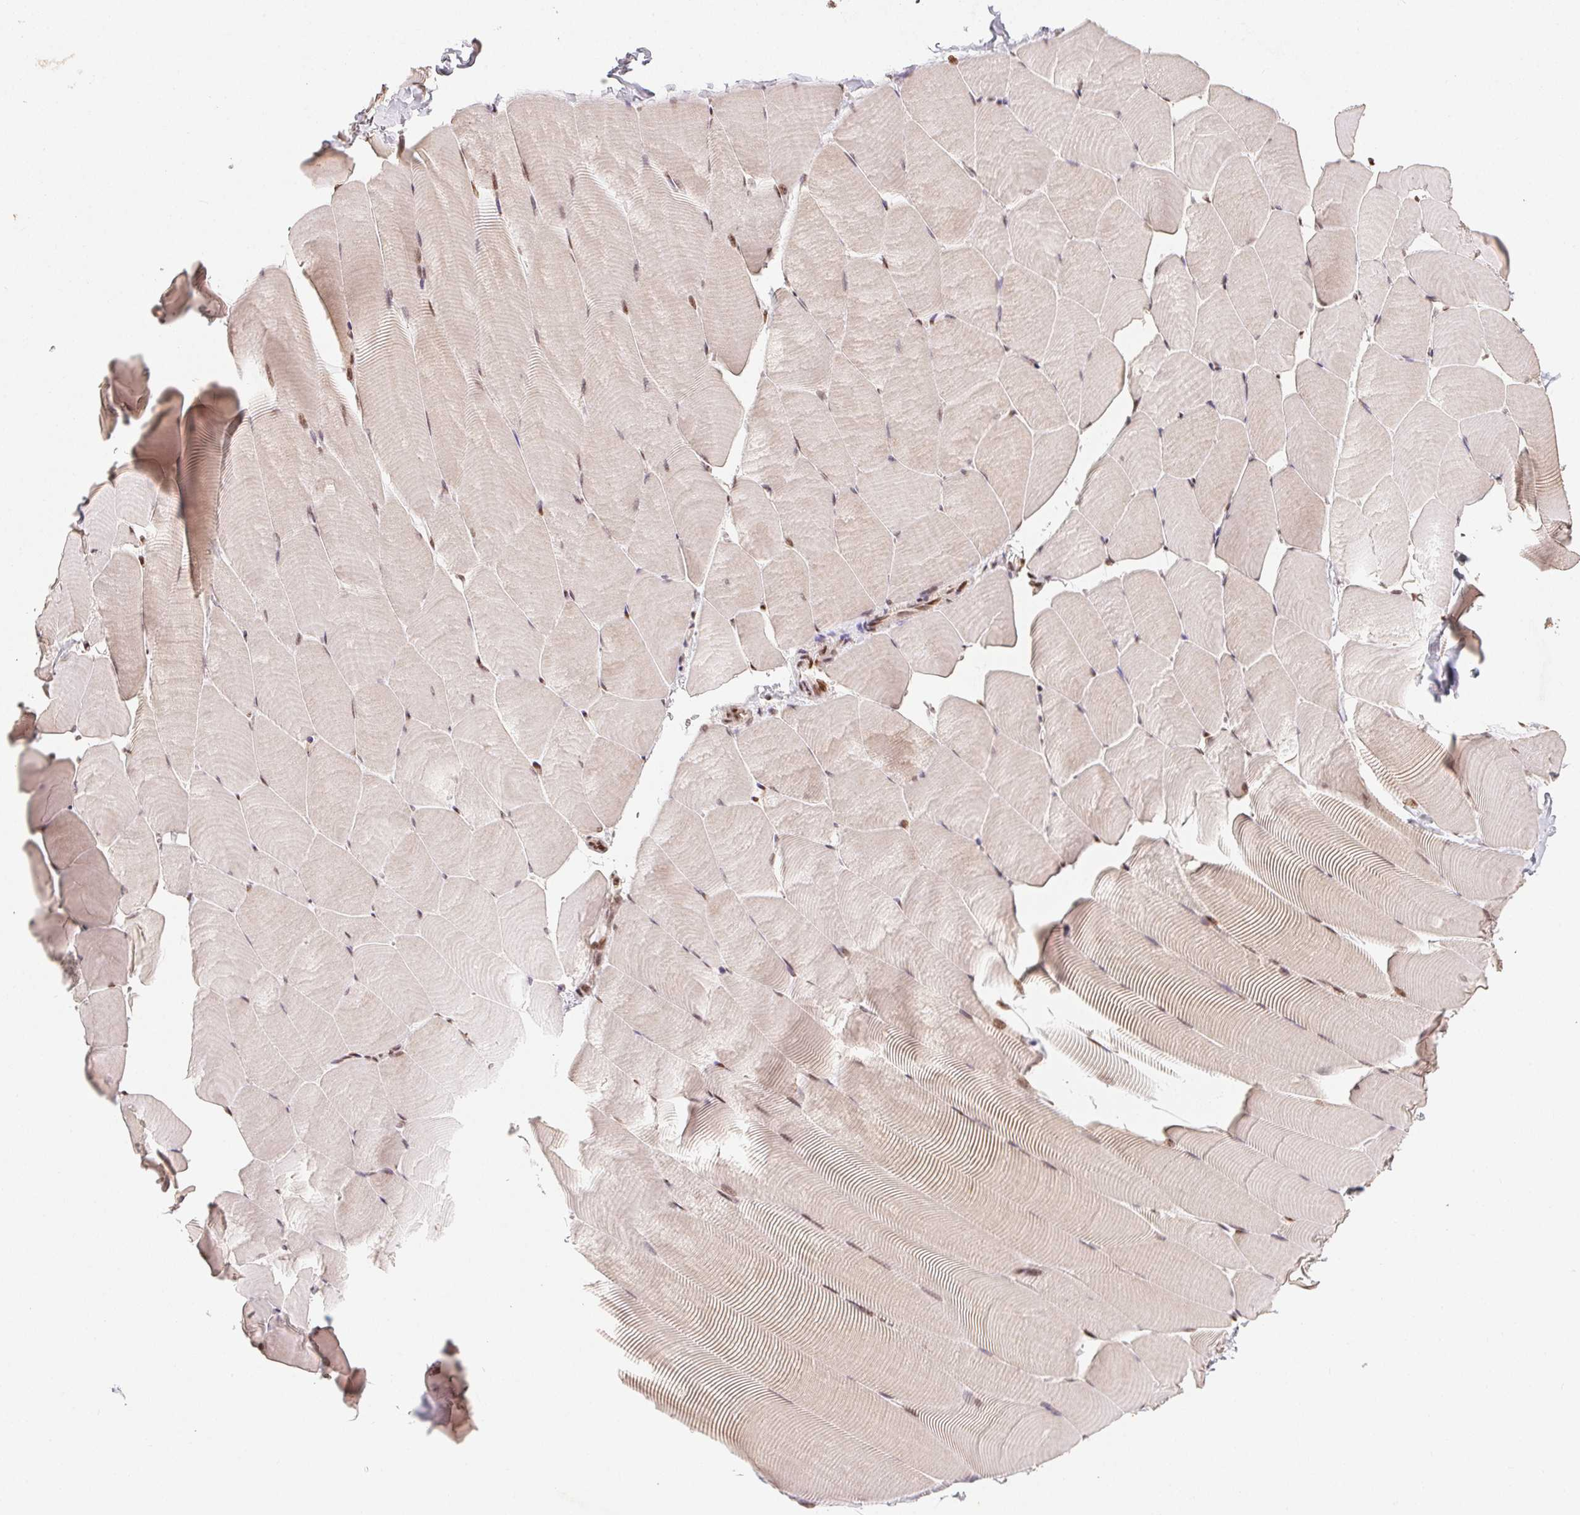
{"staining": {"intensity": "moderate", "quantity": "25%-75%", "location": "nuclear"}, "tissue": "skeletal muscle", "cell_type": "Myocytes", "image_type": "normal", "snomed": [{"axis": "morphology", "description": "Normal tissue, NOS"}, {"axis": "topography", "description": "Skeletal muscle"}], "caption": "Immunohistochemistry (IHC) photomicrograph of benign human skeletal muscle stained for a protein (brown), which reveals medium levels of moderate nuclear staining in approximately 25%-75% of myocytes.", "gene": "MAPKAPK2", "patient": {"sex": "male", "age": 25}}